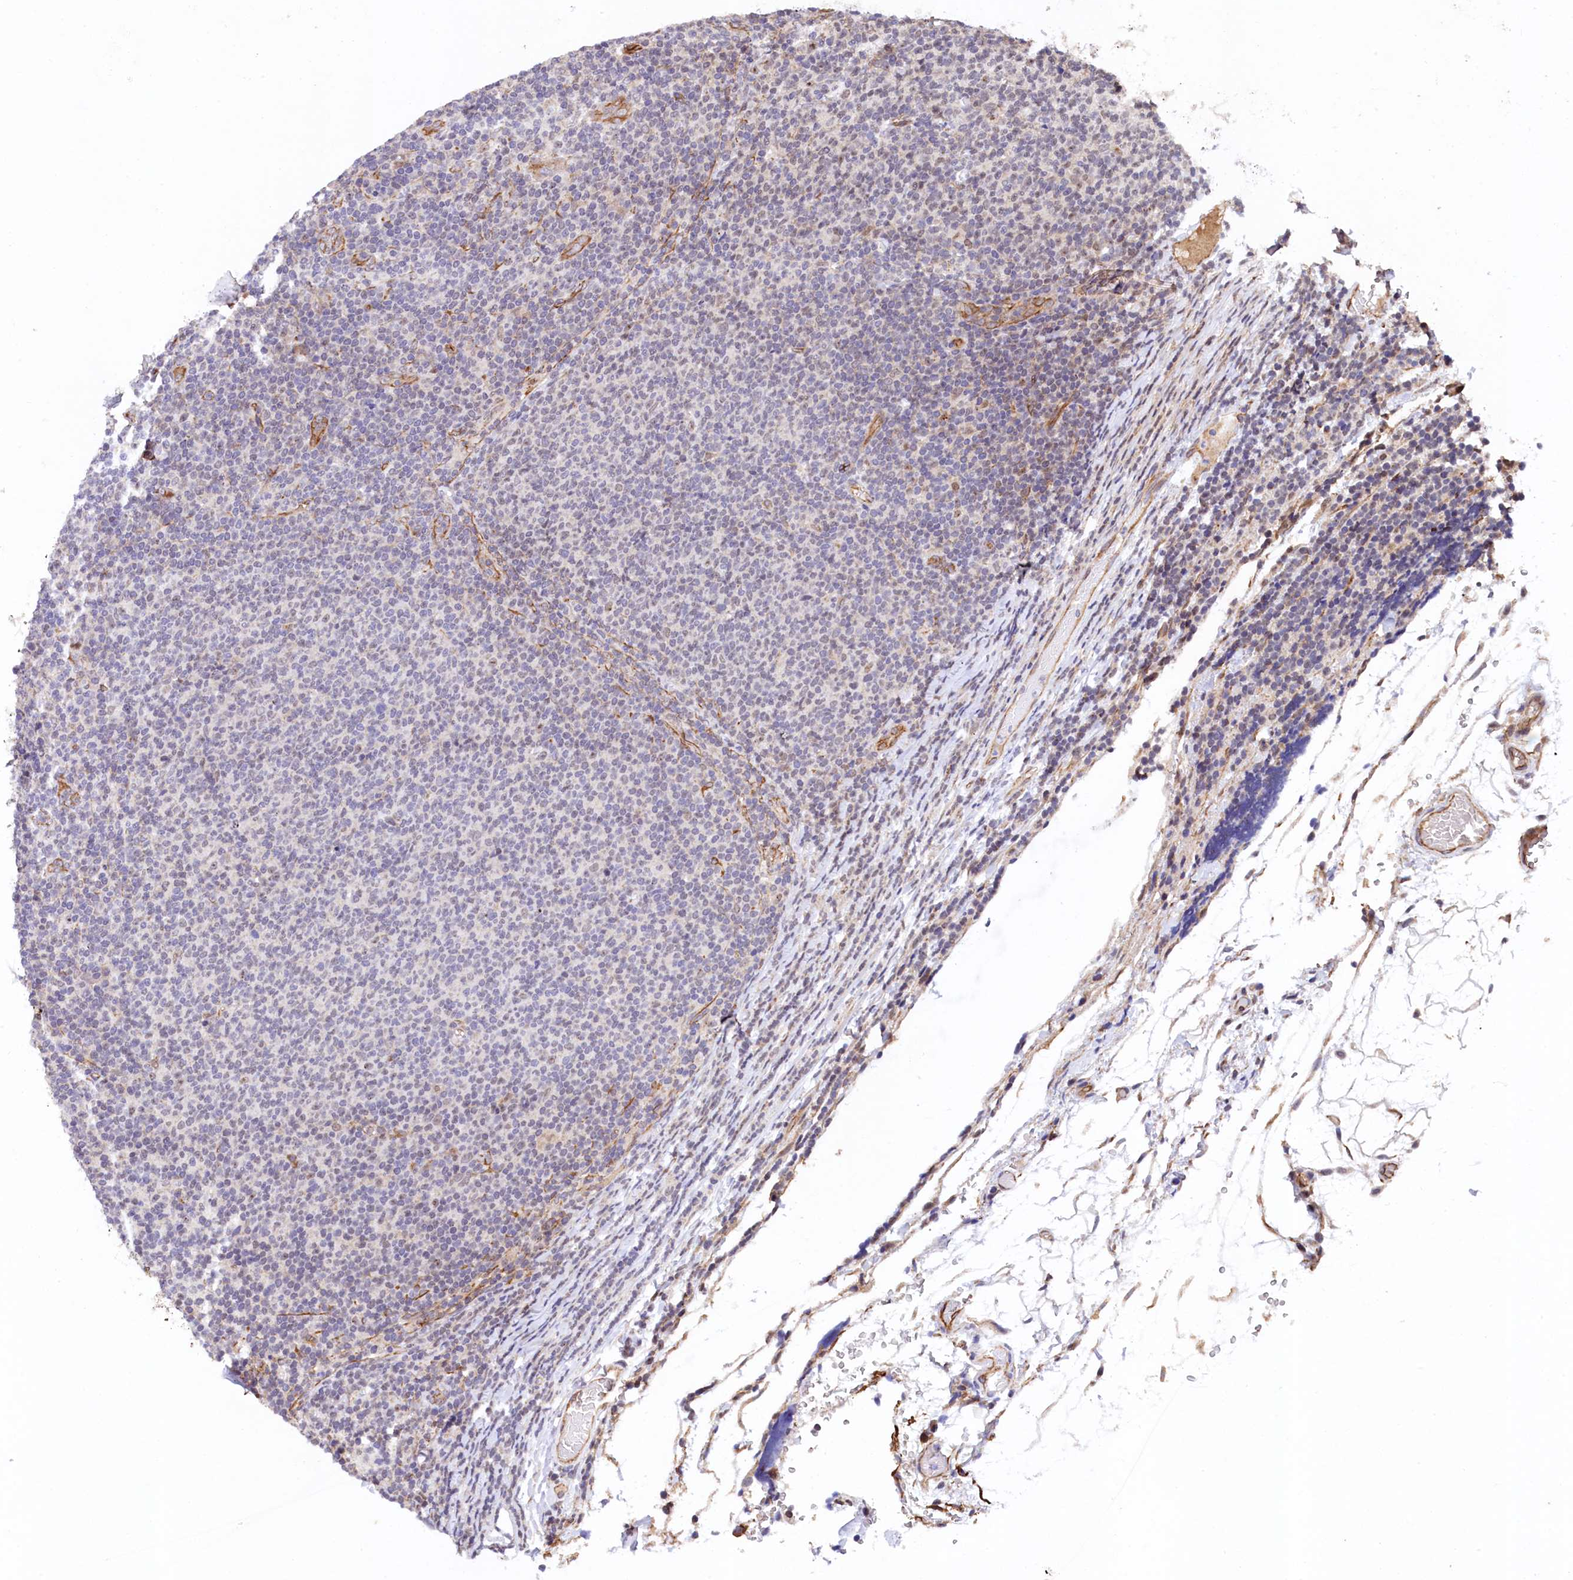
{"staining": {"intensity": "negative", "quantity": "none", "location": "none"}, "tissue": "lymphoma", "cell_type": "Tumor cells", "image_type": "cancer", "snomed": [{"axis": "morphology", "description": "Malignant lymphoma, non-Hodgkin's type, Low grade"}, {"axis": "topography", "description": "Lymph node"}], "caption": "Malignant lymphoma, non-Hodgkin's type (low-grade) was stained to show a protein in brown. There is no significant positivity in tumor cells.", "gene": "ARL14EP", "patient": {"sex": "male", "age": 66}}